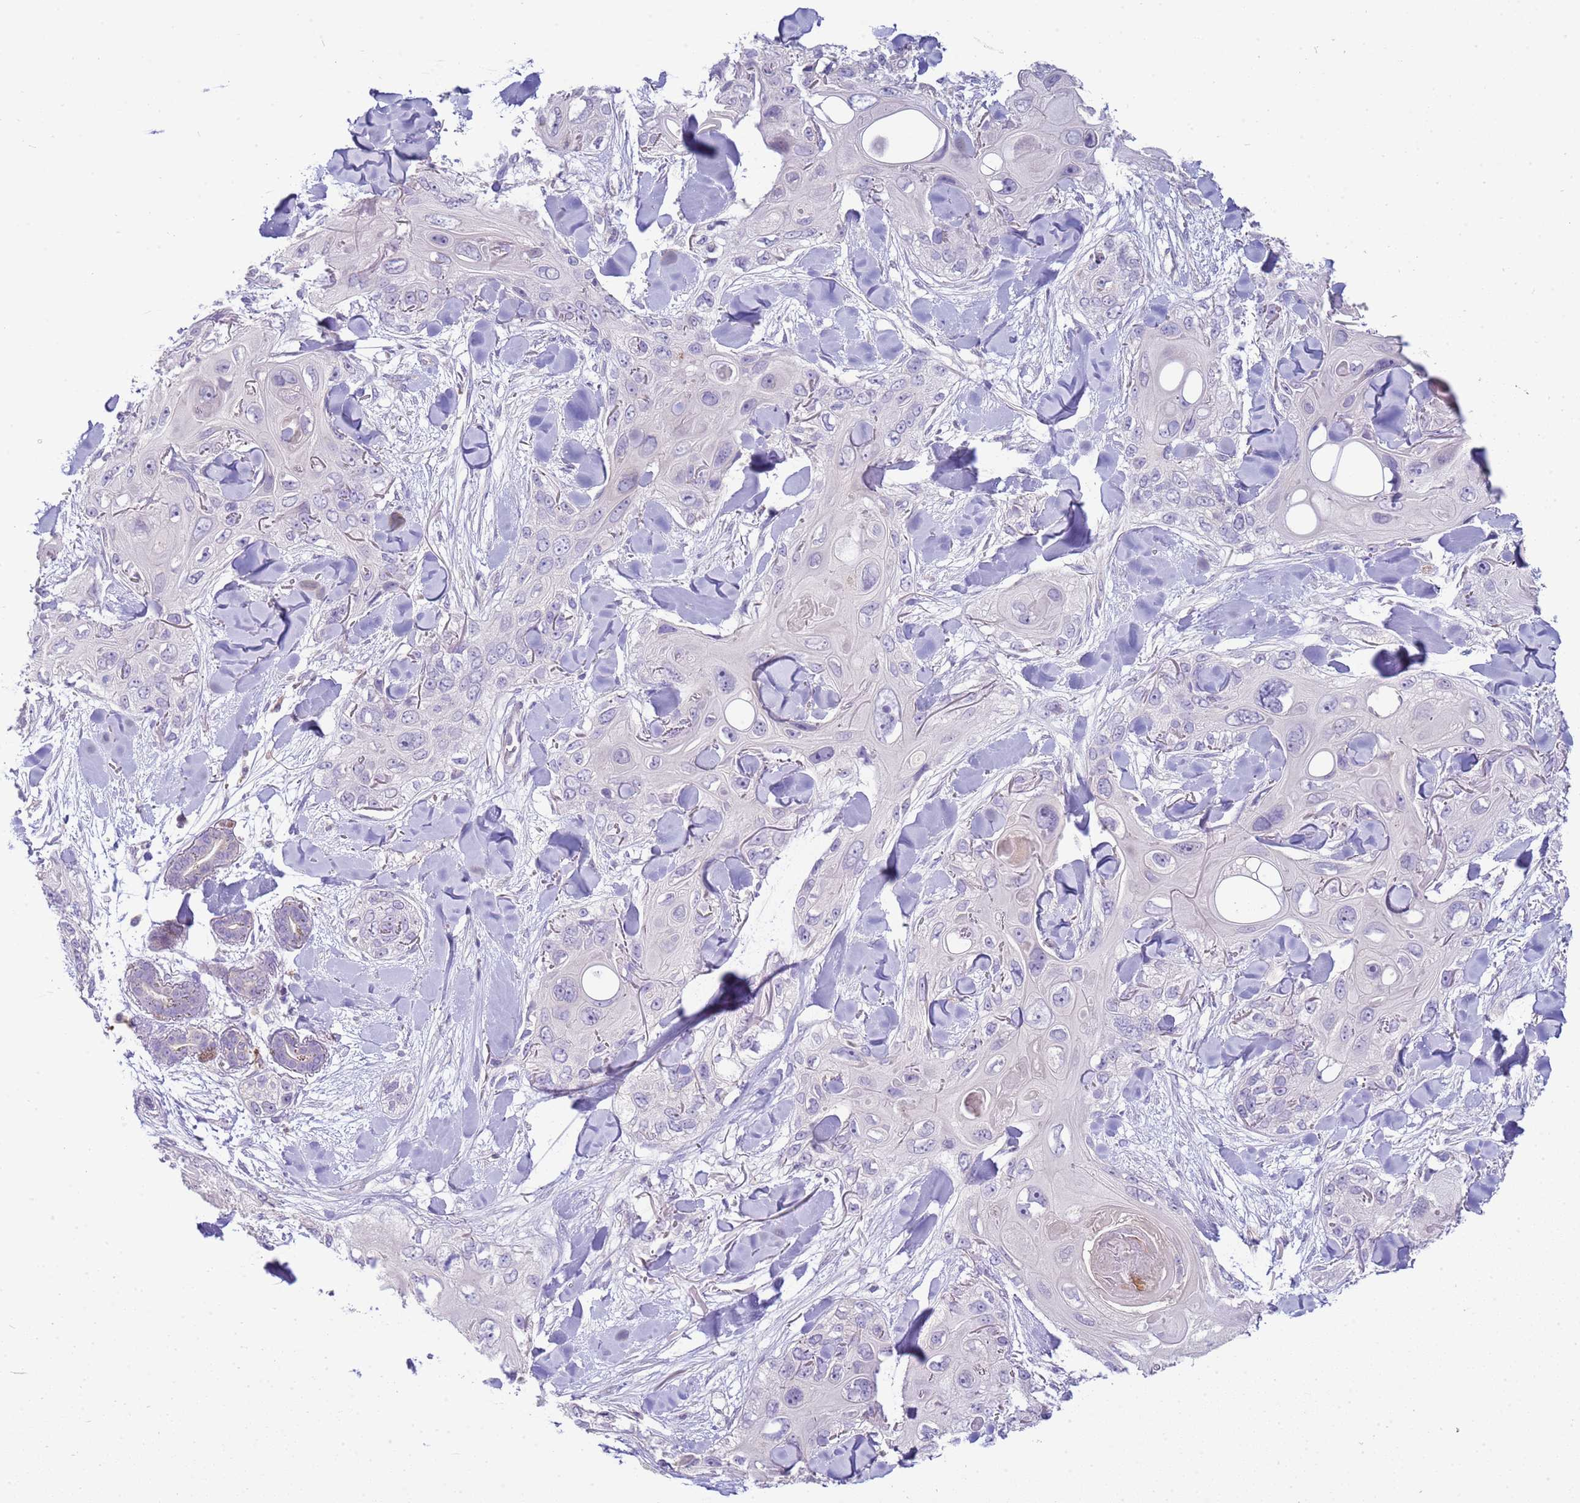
{"staining": {"intensity": "negative", "quantity": "none", "location": "none"}, "tissue": "skin cancer", "cell_type": "Tumor cells", "image_type": "cancer", "snomed": [{"axis": "morphology", "description": "Normal tissue, NOS"}, {"axis": "morphology", "description": "Squamous cell carcinoma, NOS"}, {"axis": "topography", "description": "Skin"}], "caption": "This micrograph is of squamous cell carcinoma (skin) stained with immunohistochemistry (IHC) to label a protein in brown with the nuclei are counter-stained blue. There is no positivity in tumor cells. (DAB (3,3'-diaminobenzidine) immunohistochemistry (IHC), high magnification).", "gene": "IL2RG", "patient": {"sex": "male", "age": 72}}